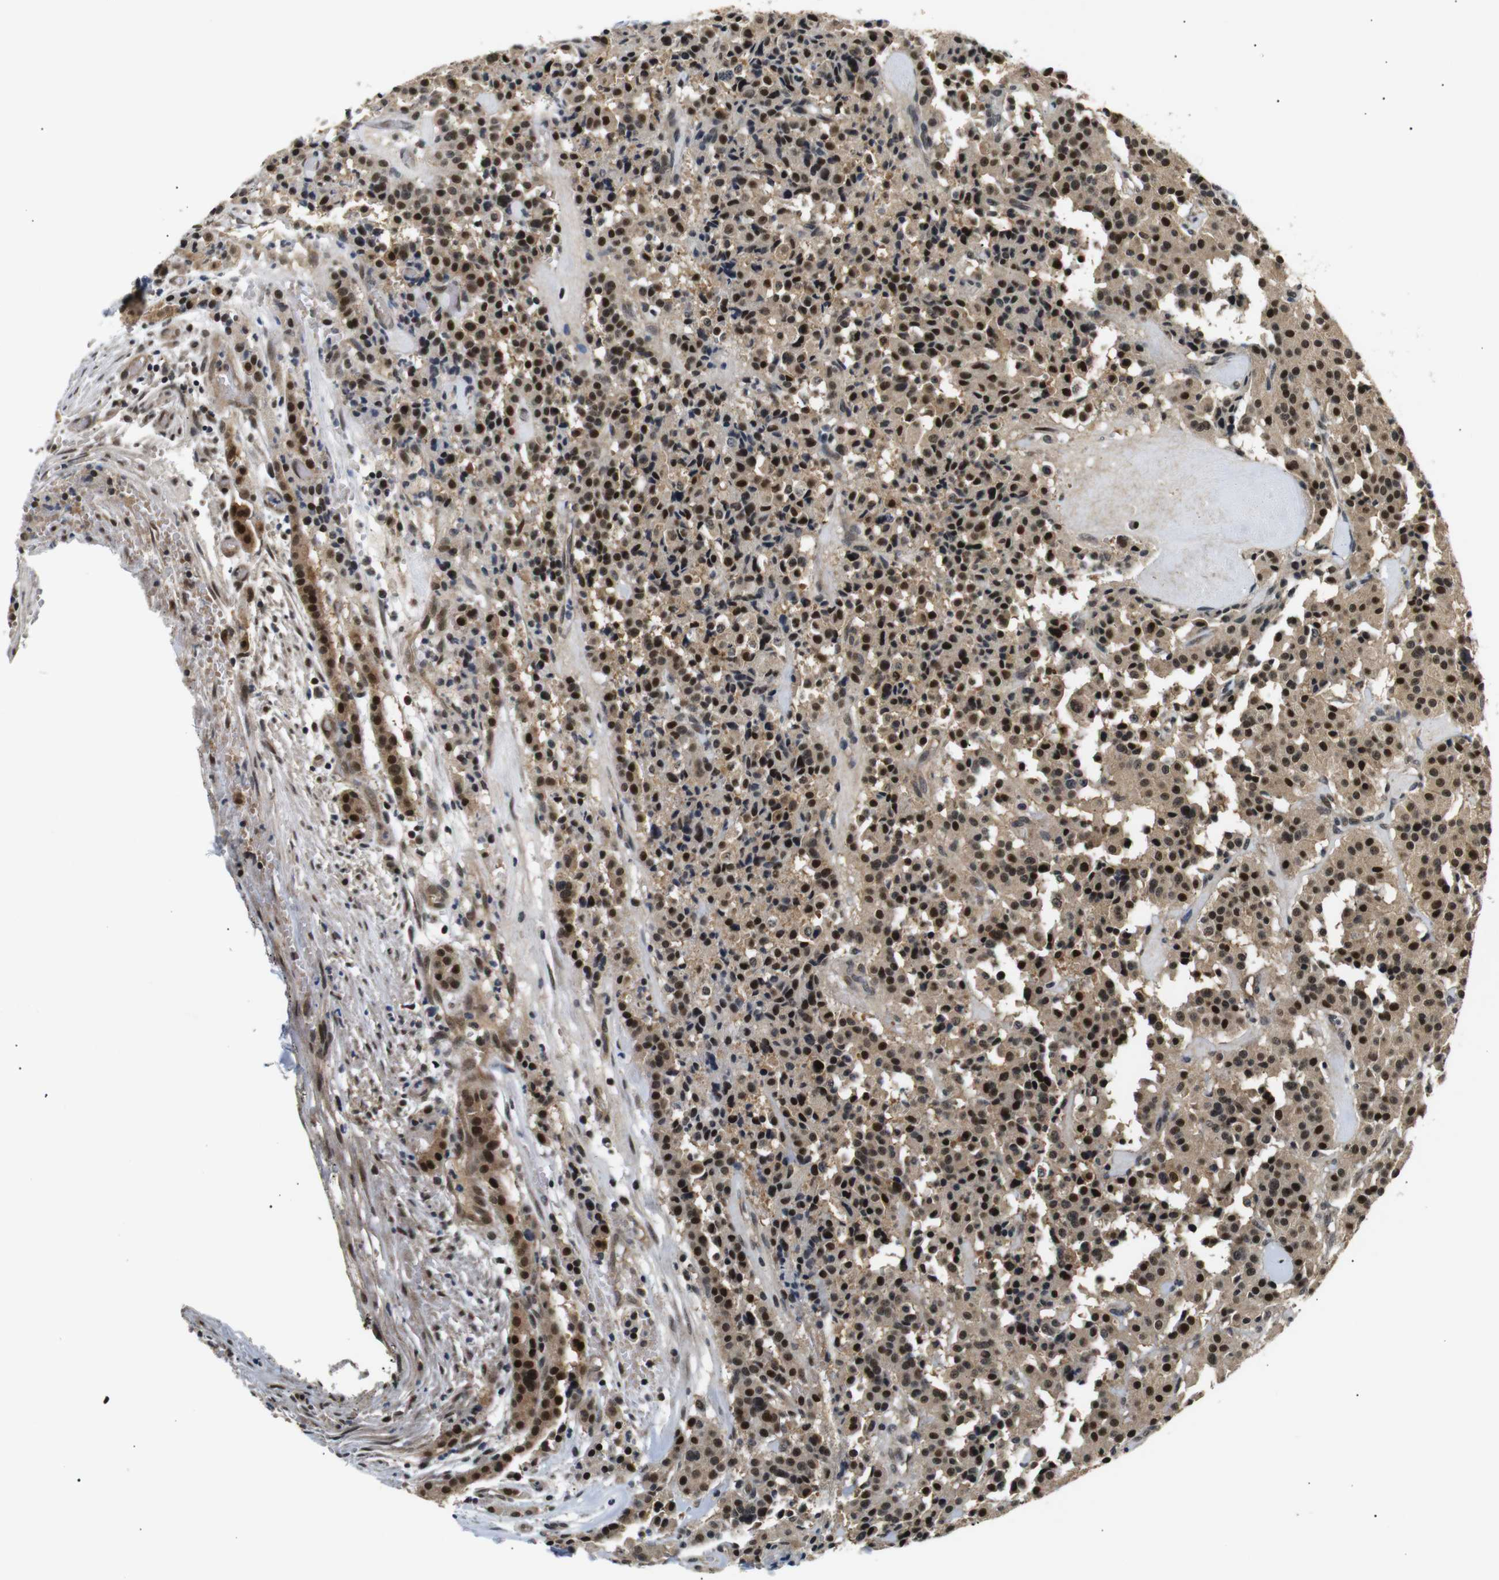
{"staining": {"intensity": "strong", "quantity": ">75%", "location": "cytoplasmic/membranous,nuclear"}, "tissue": "carcinoid", "cell_type": "Tumor cells", "image_type": "cancer", "snomed": [{"axis": "morphology", "description": "Carcinoid, malignant, NOS"}, {"axis": "topography", "description": "Lung"}], "caption": "An image of malignant carcinoid stained for a protein reveals strong cytoplasmic/membranous and nuclear brown staining in tumor cells.", "gene": "SKP1", "patient": {"sex": "male", "age": 30}}